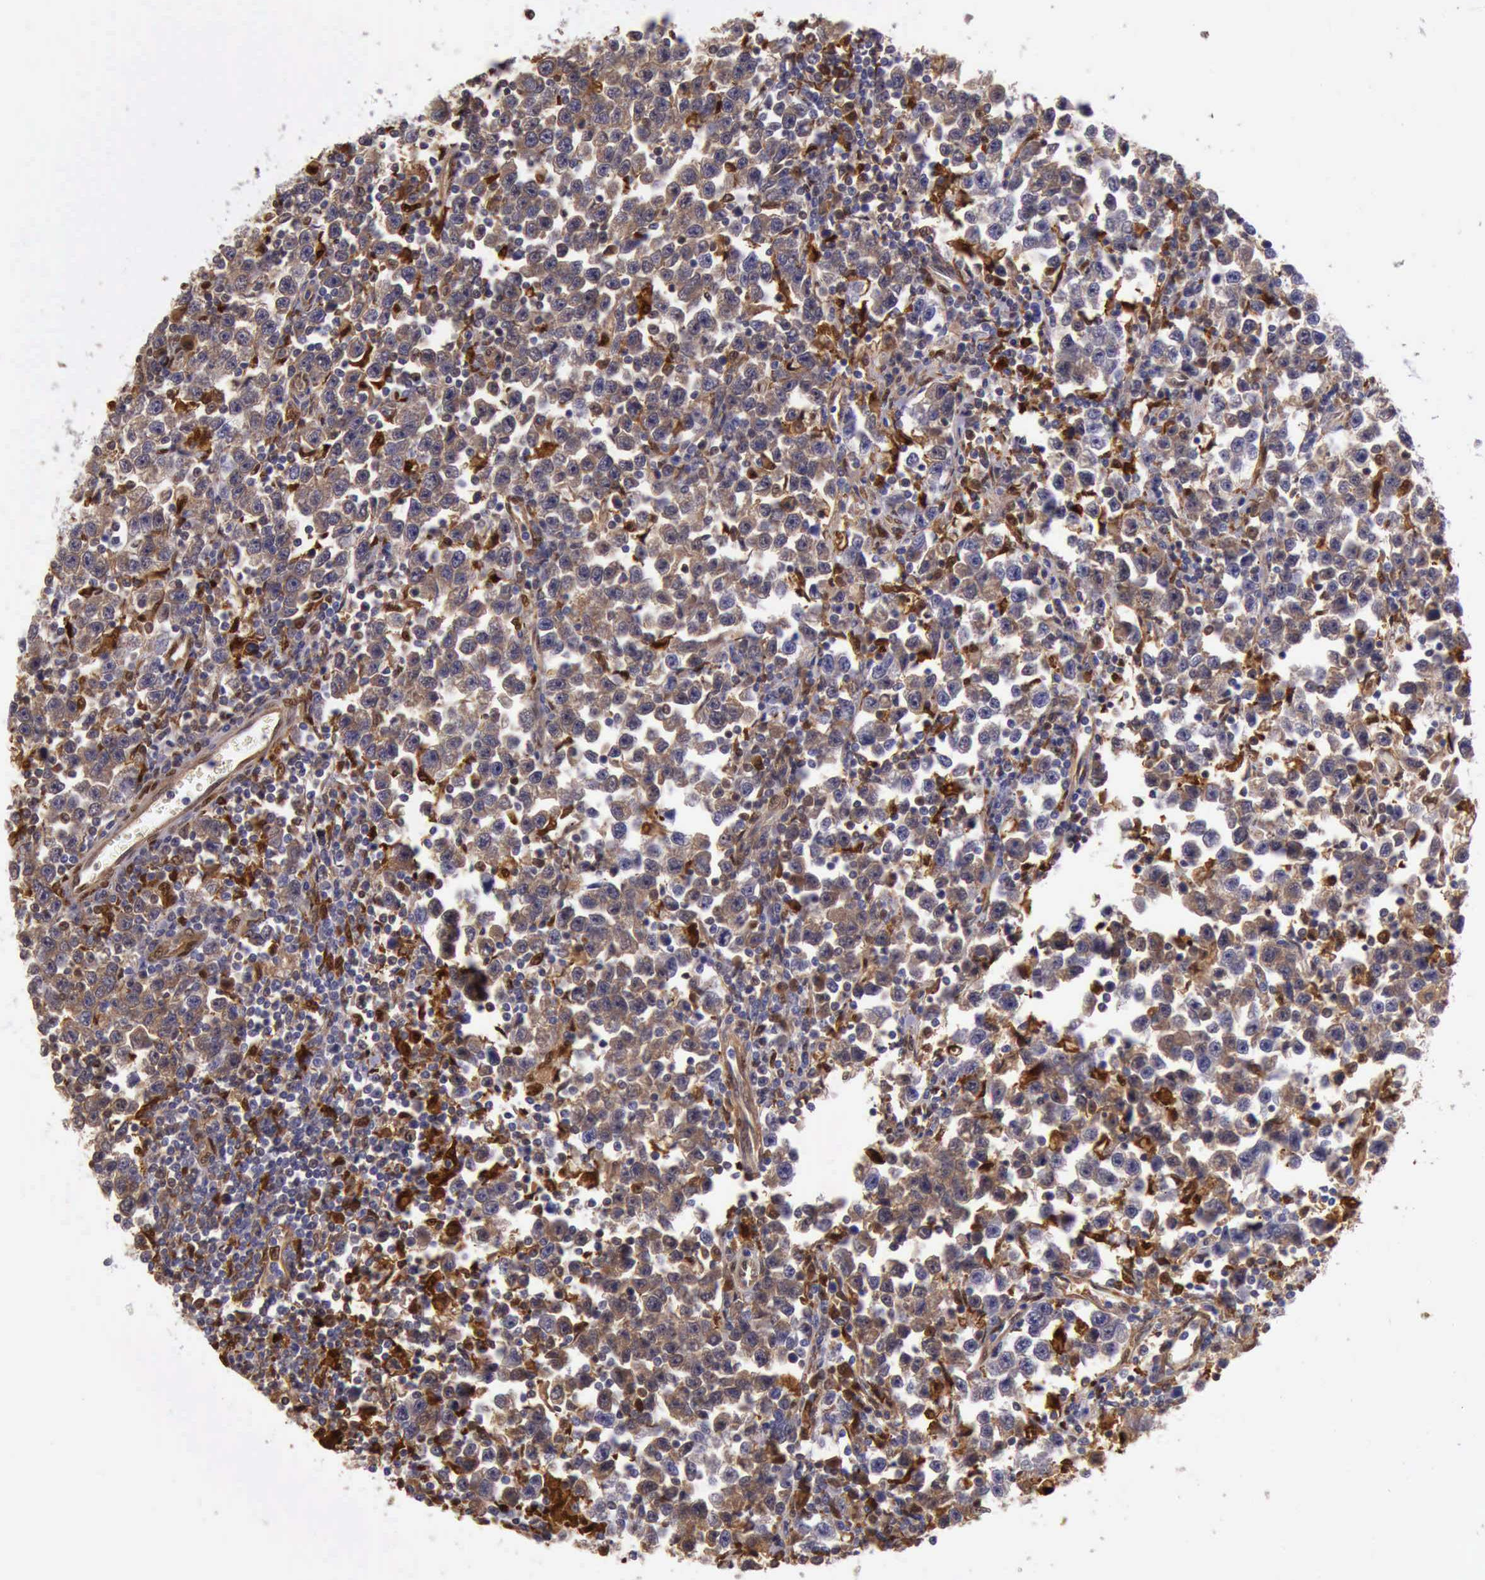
{"staining": {"intensity": "moderate", "quantity": "25%-75%", "location": "cytoplasmic/membranous,nuclear"}, "tissue": "testis cancer", "cell_type": "Tumor cells", "image_type": "cancer", "snomed": [{"axis": "morphology", "description": "Seminoma, NOS"}, {"axis": "topography", "description": "Testis"}], "caption": "A photomicrograph of human seminoma (testis) stained for a protein demonstrates moderate cytoplasmic/membranous and nuclear brown staining in tumor cells.", "gene": "TYMP", "patient": {"sex": "male", "age": 43}}